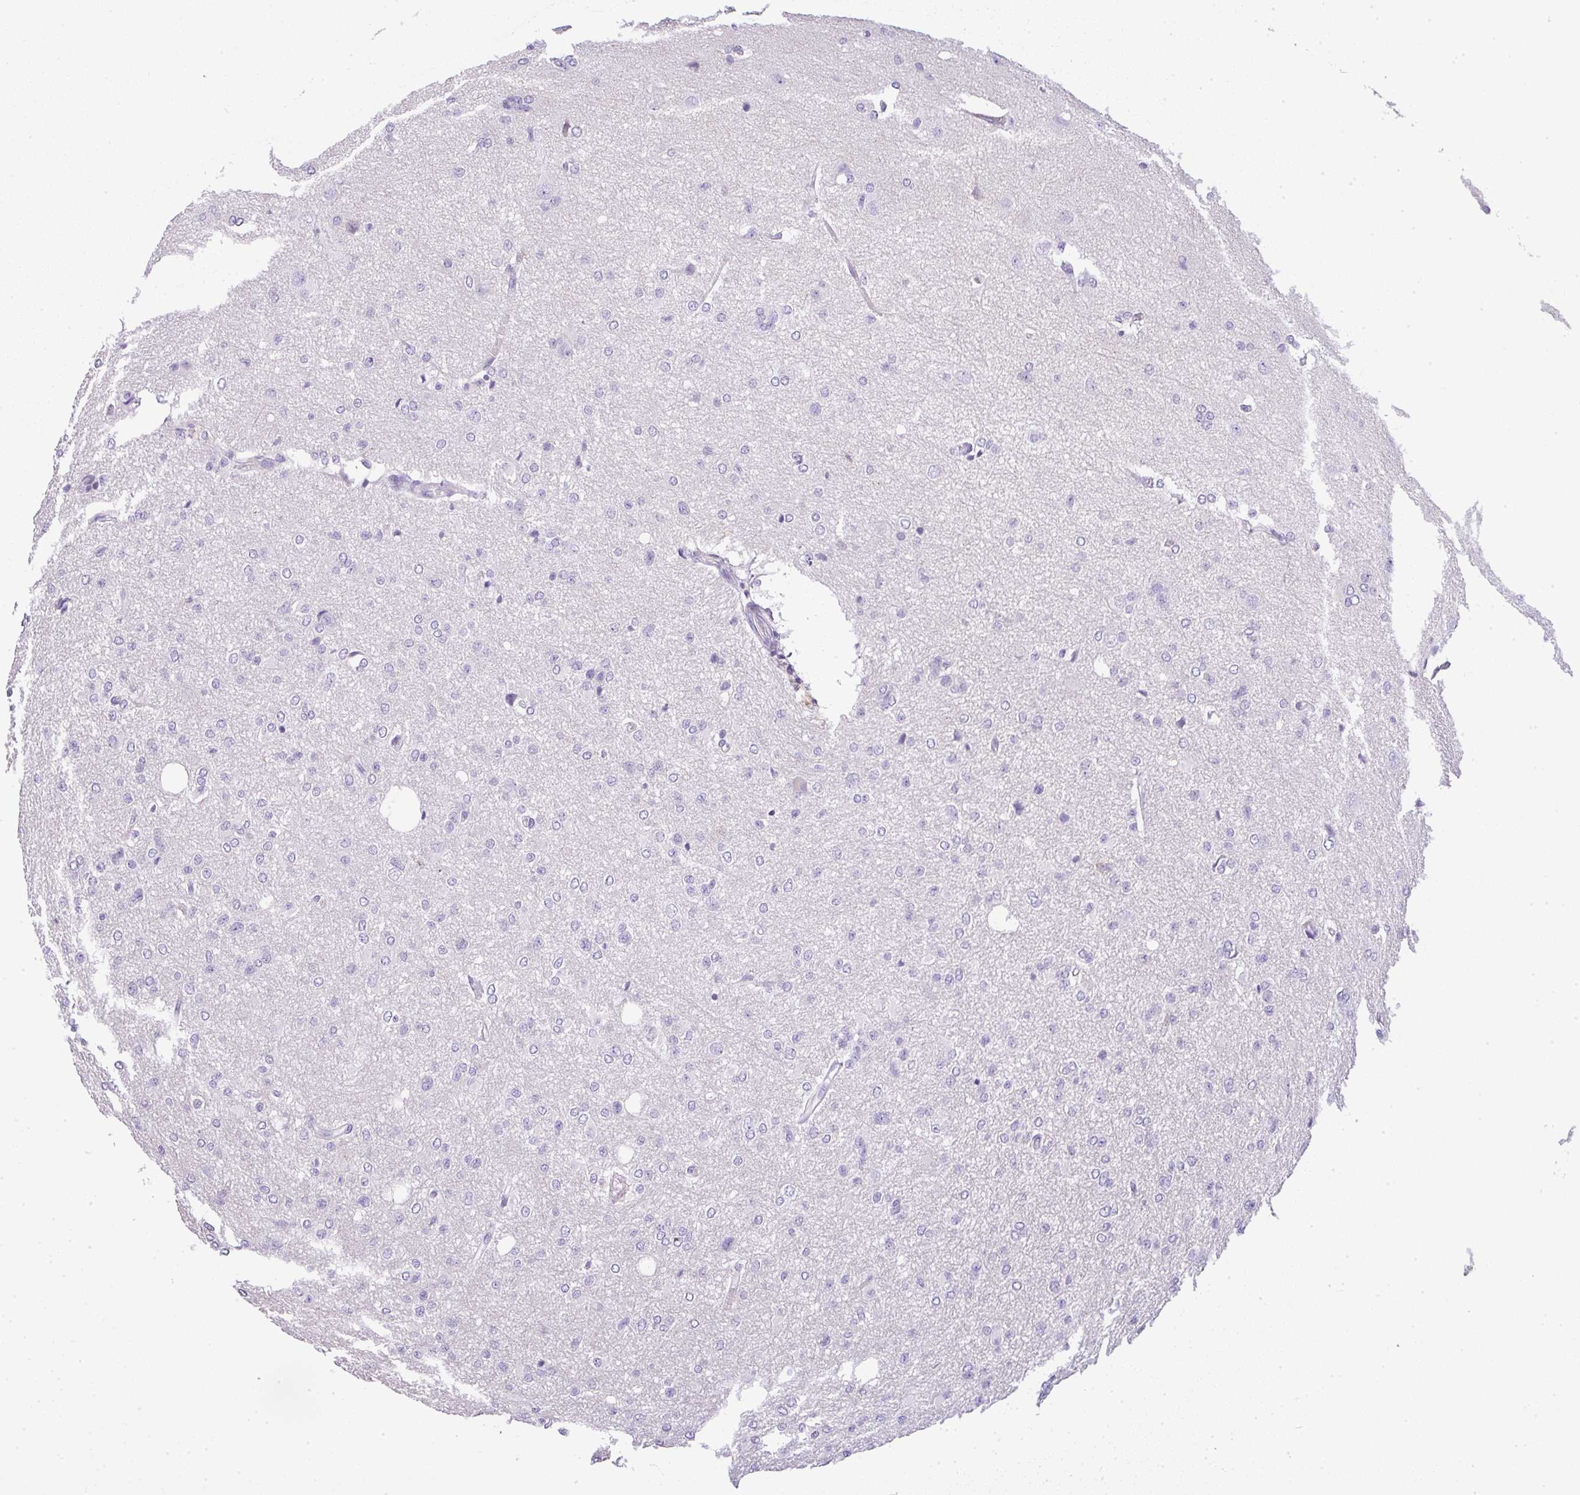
{"staining": {"intensity": "negative", "quantity": "none", "location": "none"}, "tissue": "glioma", "cell_type": "Tumor cells", "image_type": "cancer", "snomed": [{"axis": "morphology", "description": "Glioma, malignant, Low grade"}, {"axis": "topography", "description": "Brain"}], "caption": "Human glioma stained for a protein using immunohistochemistry demonstrates no expression in tumor cells.", "gene": "LPAR4", "patient": {"sex": "male", "age": 26}}